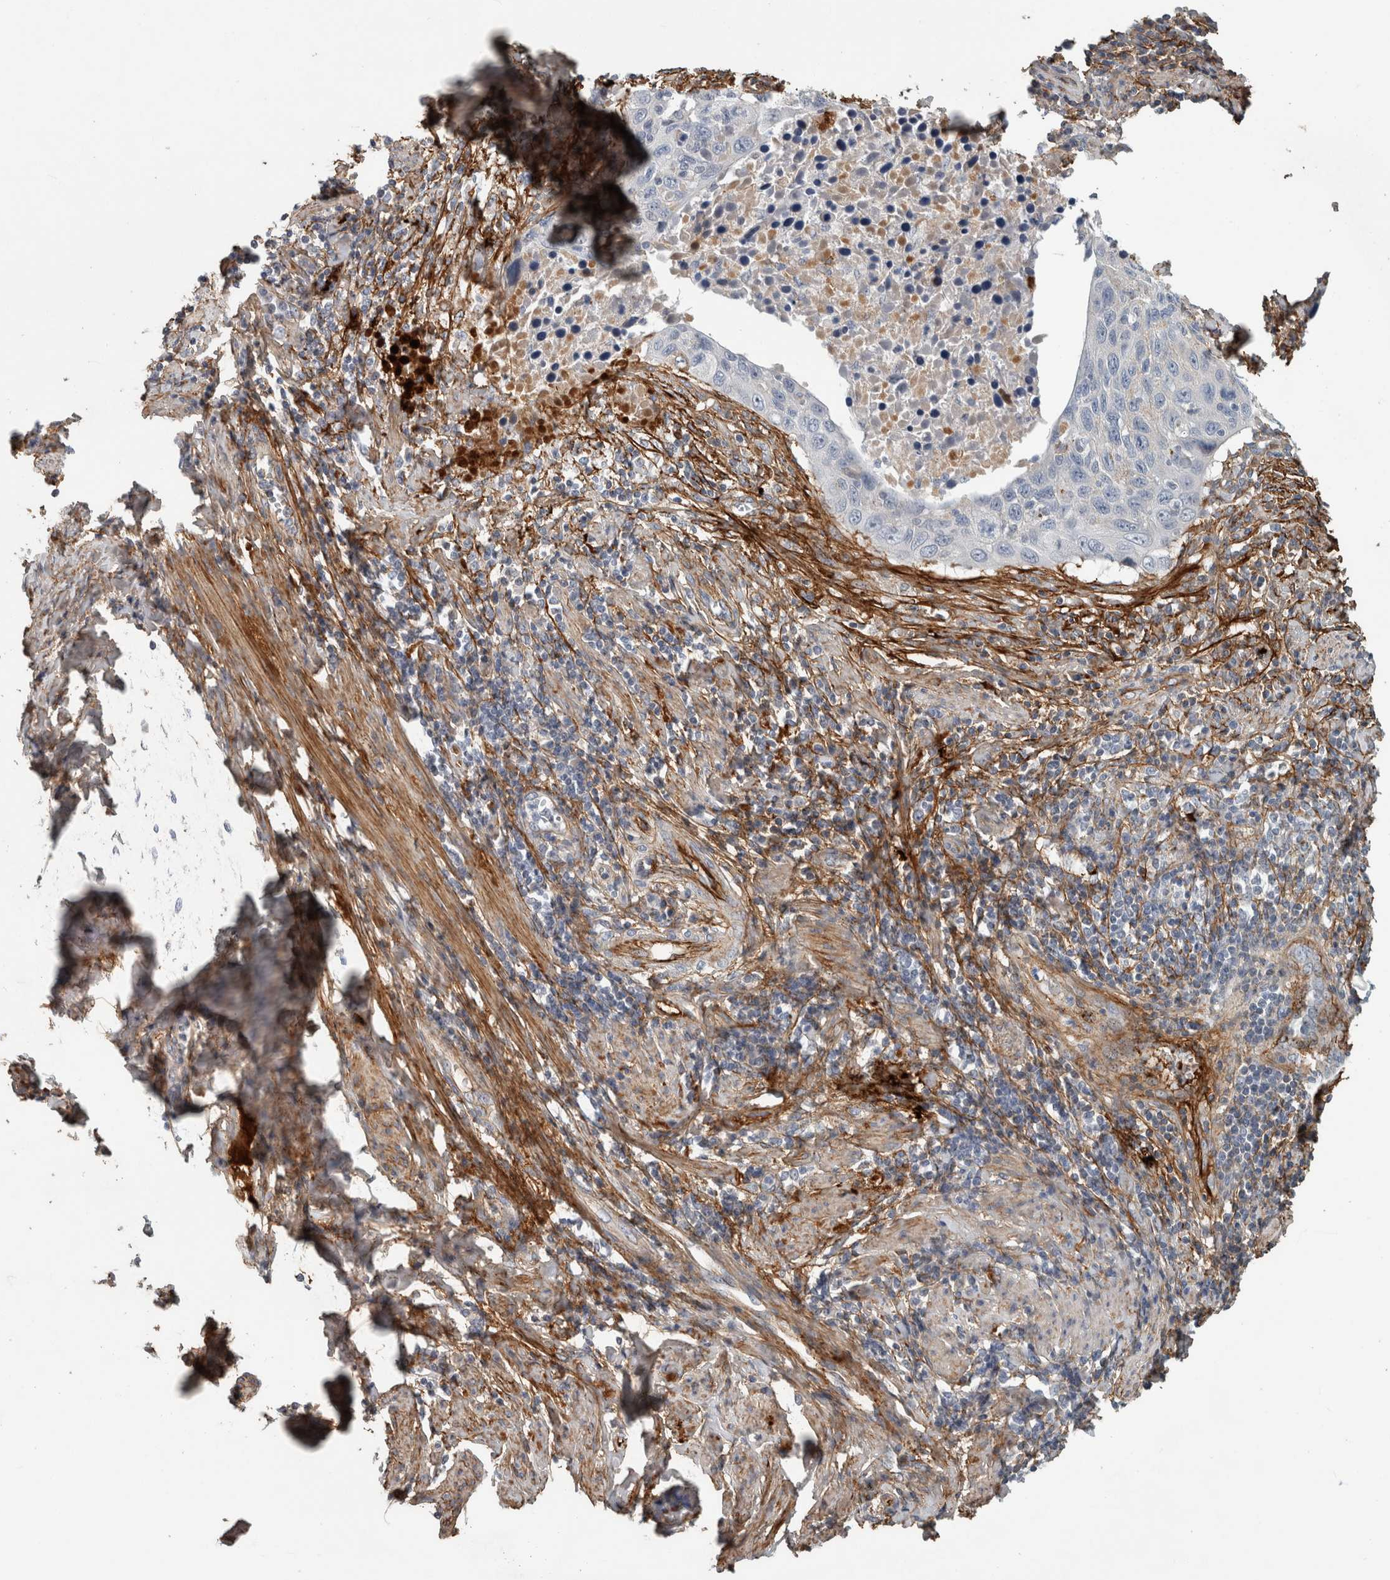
{"staining": {"intensity": "moderate", "quantity": "<25%", "location": "cytoplasmic/membranous"}, "tissue": "cervical cancer", "cell_type": "Tumor cells", "image_type": "cancer", "snomed": [{"axis": "morphology", "description": "Squamous cell carcinoma, NOS"}, {"axis": "topography", "description": "Cervix"}], "caption": "DAB (3,3'-diaminobenzidine) immunohistochemical staining of cervical cancer (squamous cell carcinoma) demonstrates moderate cytoplasmic/membranous protein staining in approximately <25% of tumor cells.", "gene": "FN1", "patient": {"sex": "female", "age": 53}}